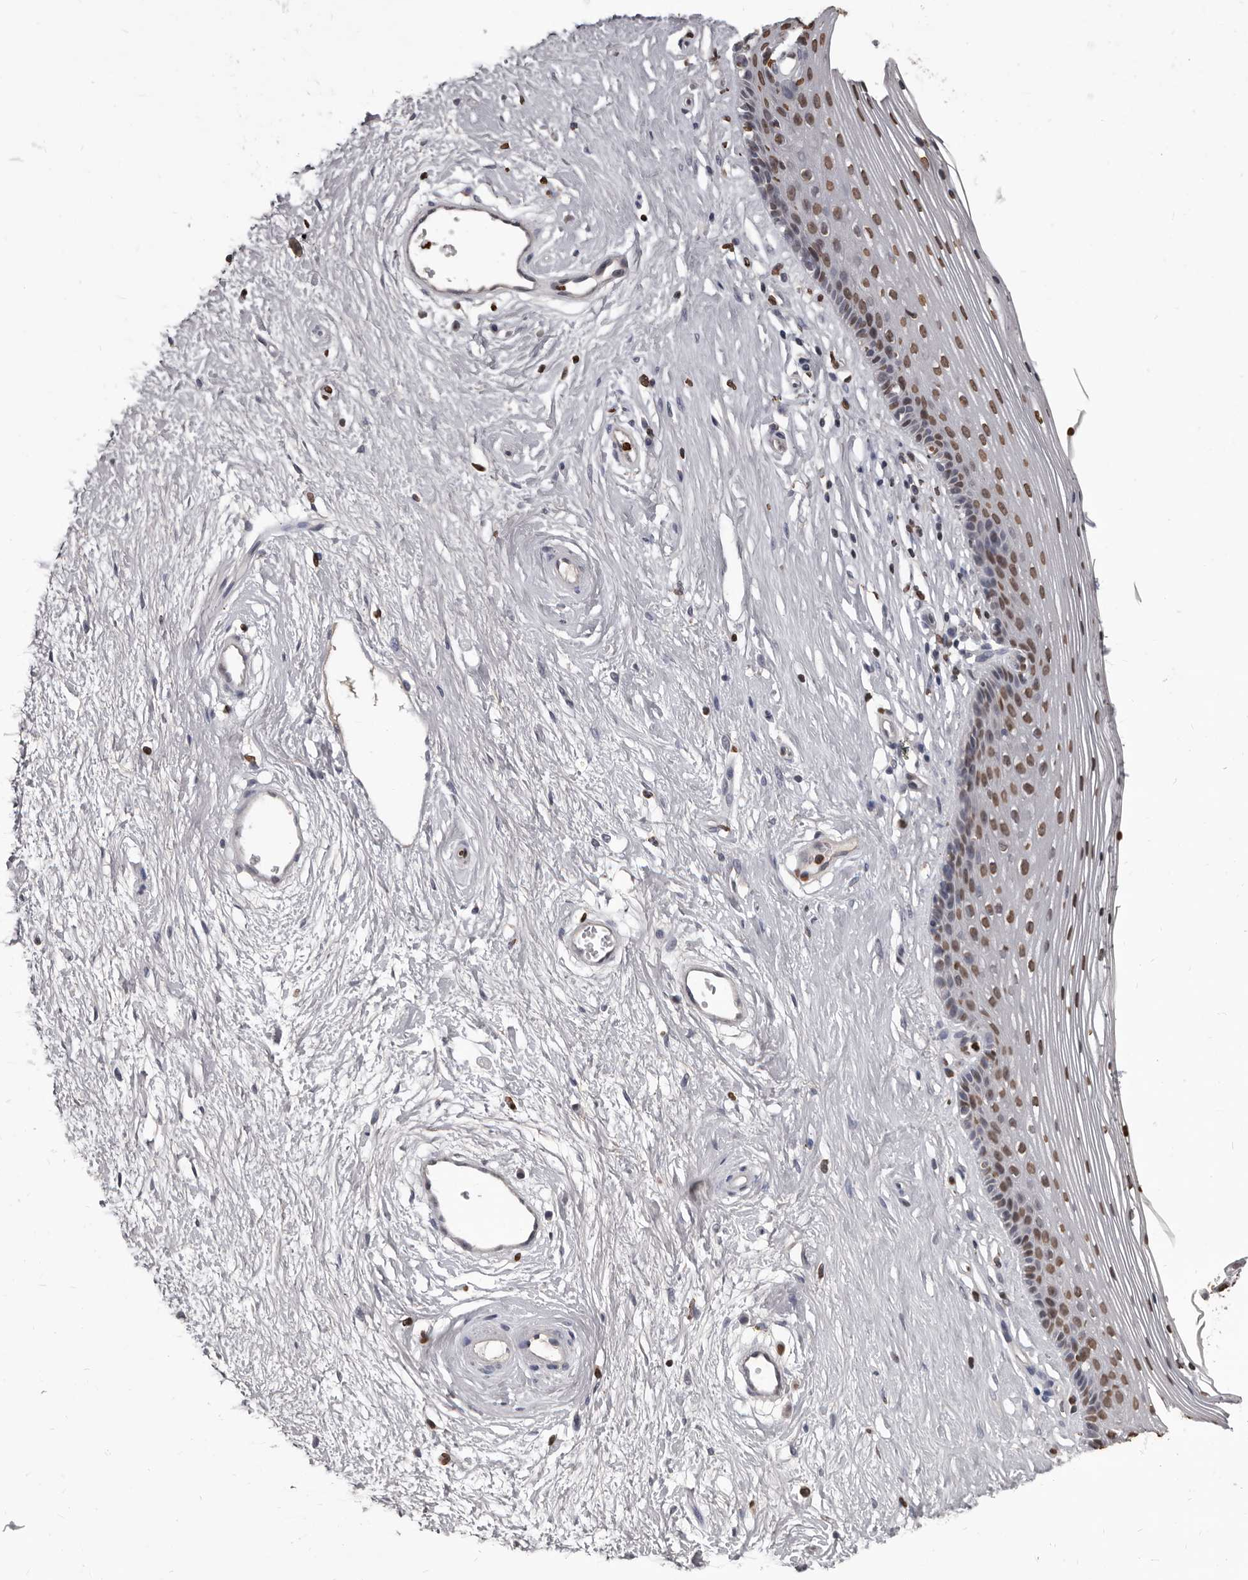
{"staining": {"intensity": "moderate", "quantity": "25%-75%", "location": "nuclear"}, "tissue": "vagina", "cell_type": "Squamous epithelial cells", "image_type": "normal", "snomed": [{"axis": "morphology", "description": "Normal tissue, NOS"}, {"axis": "topography", "description": "Vagina"}], "caption": "This histopathology image displays immunohistochemistry (IHC) staining of unremarkable human vagina, with medium moderate nuclear expression in approximately 25%-75% of squamous epithelial cells.", "gene": "AHR", "patient": {"sex": "female", "age": 46}}